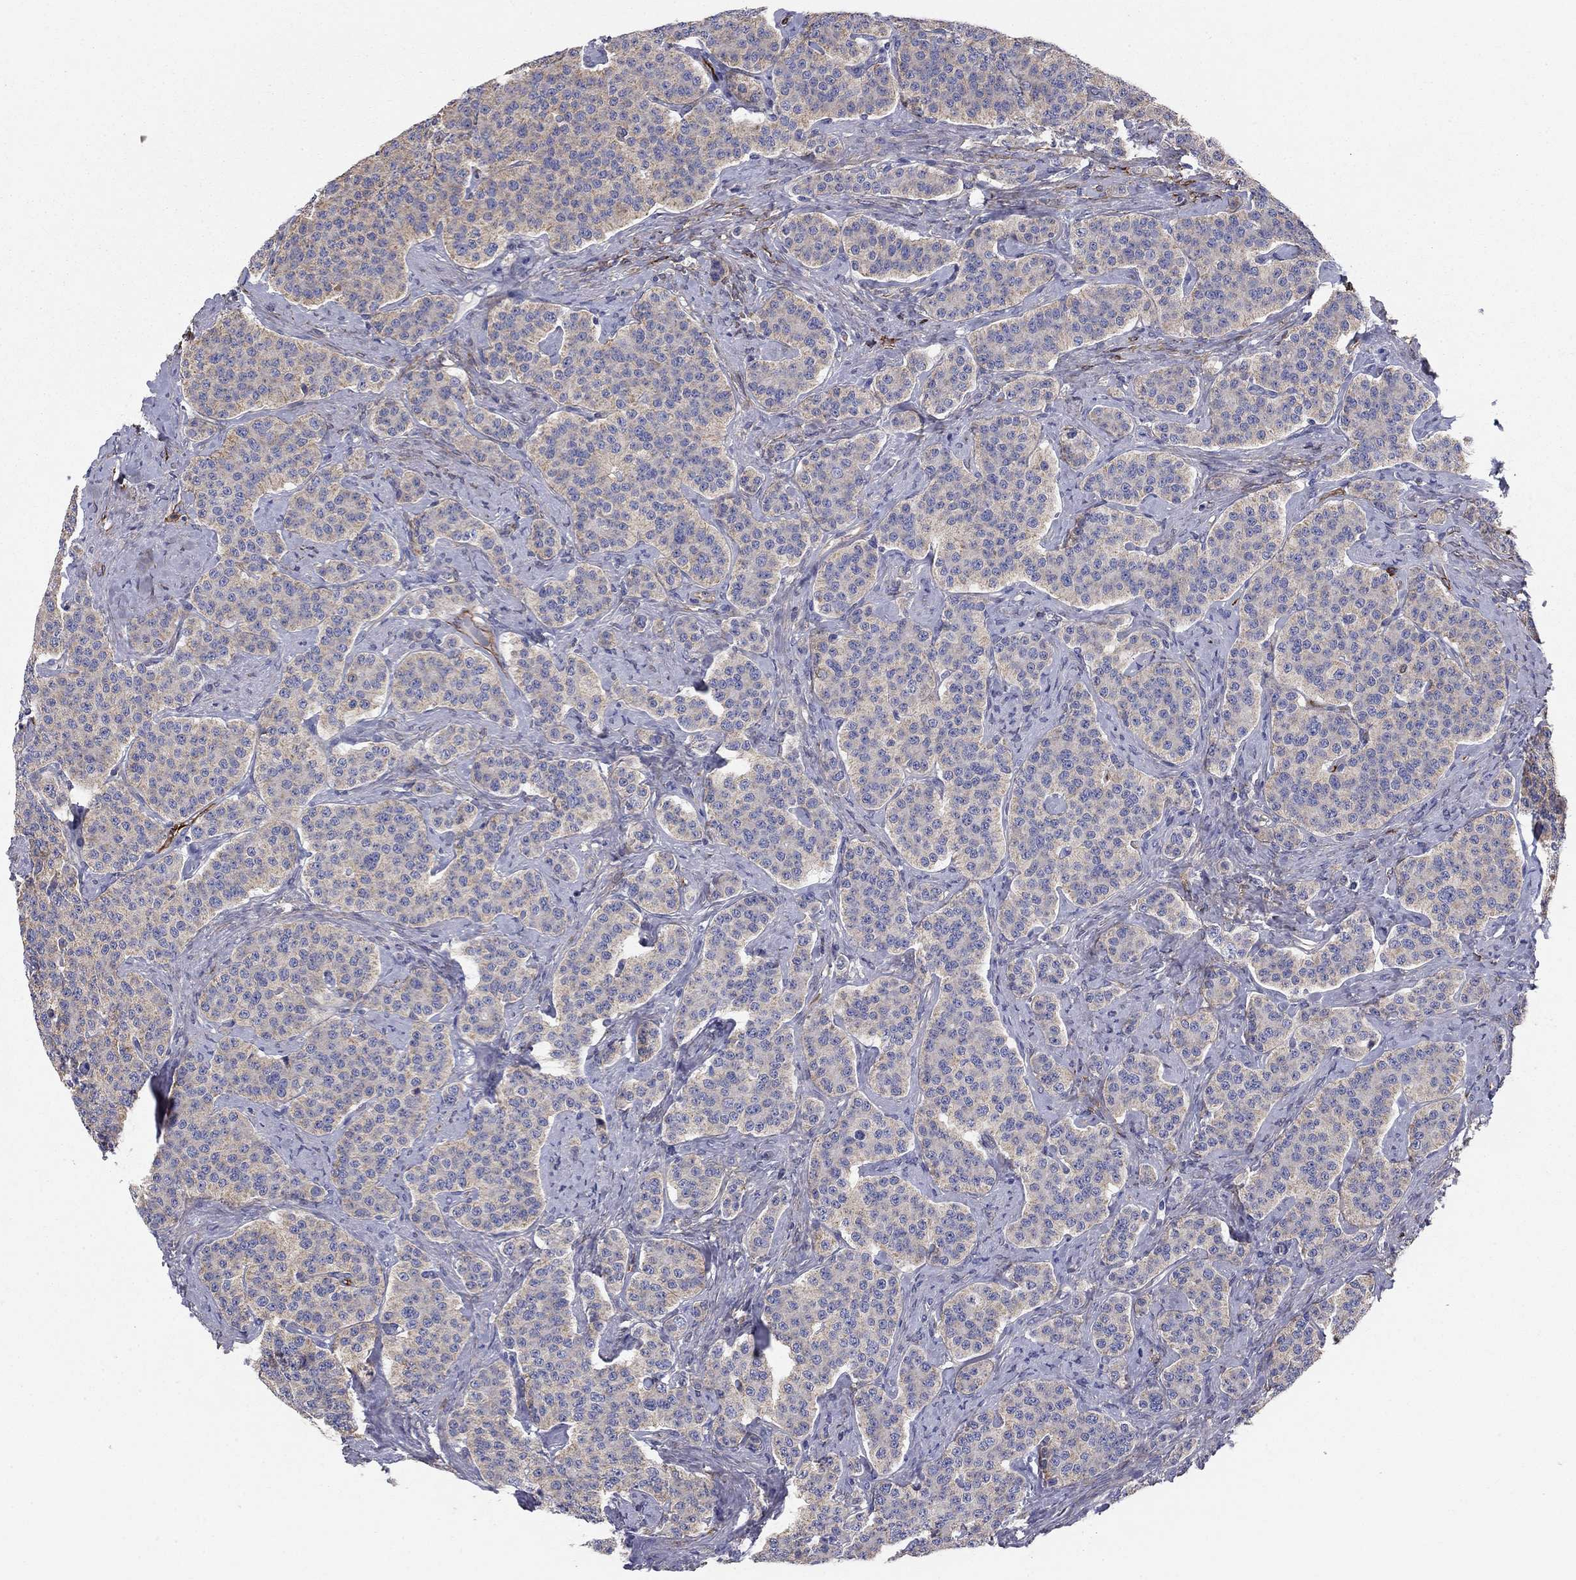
{"staining": {"intensity": "negative", "quantity": "none", "location": "none"}, "tissue": "carcinoid", "cell_type": "Tumor cells", "image_type": "cancer", "snomed": [{"axis": "morphology", "description": "Carcinoid, malignant, NOS"}, {"axis": "topography", "description": "Small intestine"}], "caption": "The immunohistochemistry (IHC) micrograph has no significant staining in tumor cells of carcinoid tissue.", "gene": "EMP2", "patient": {"sex": "female", "age": 58}}